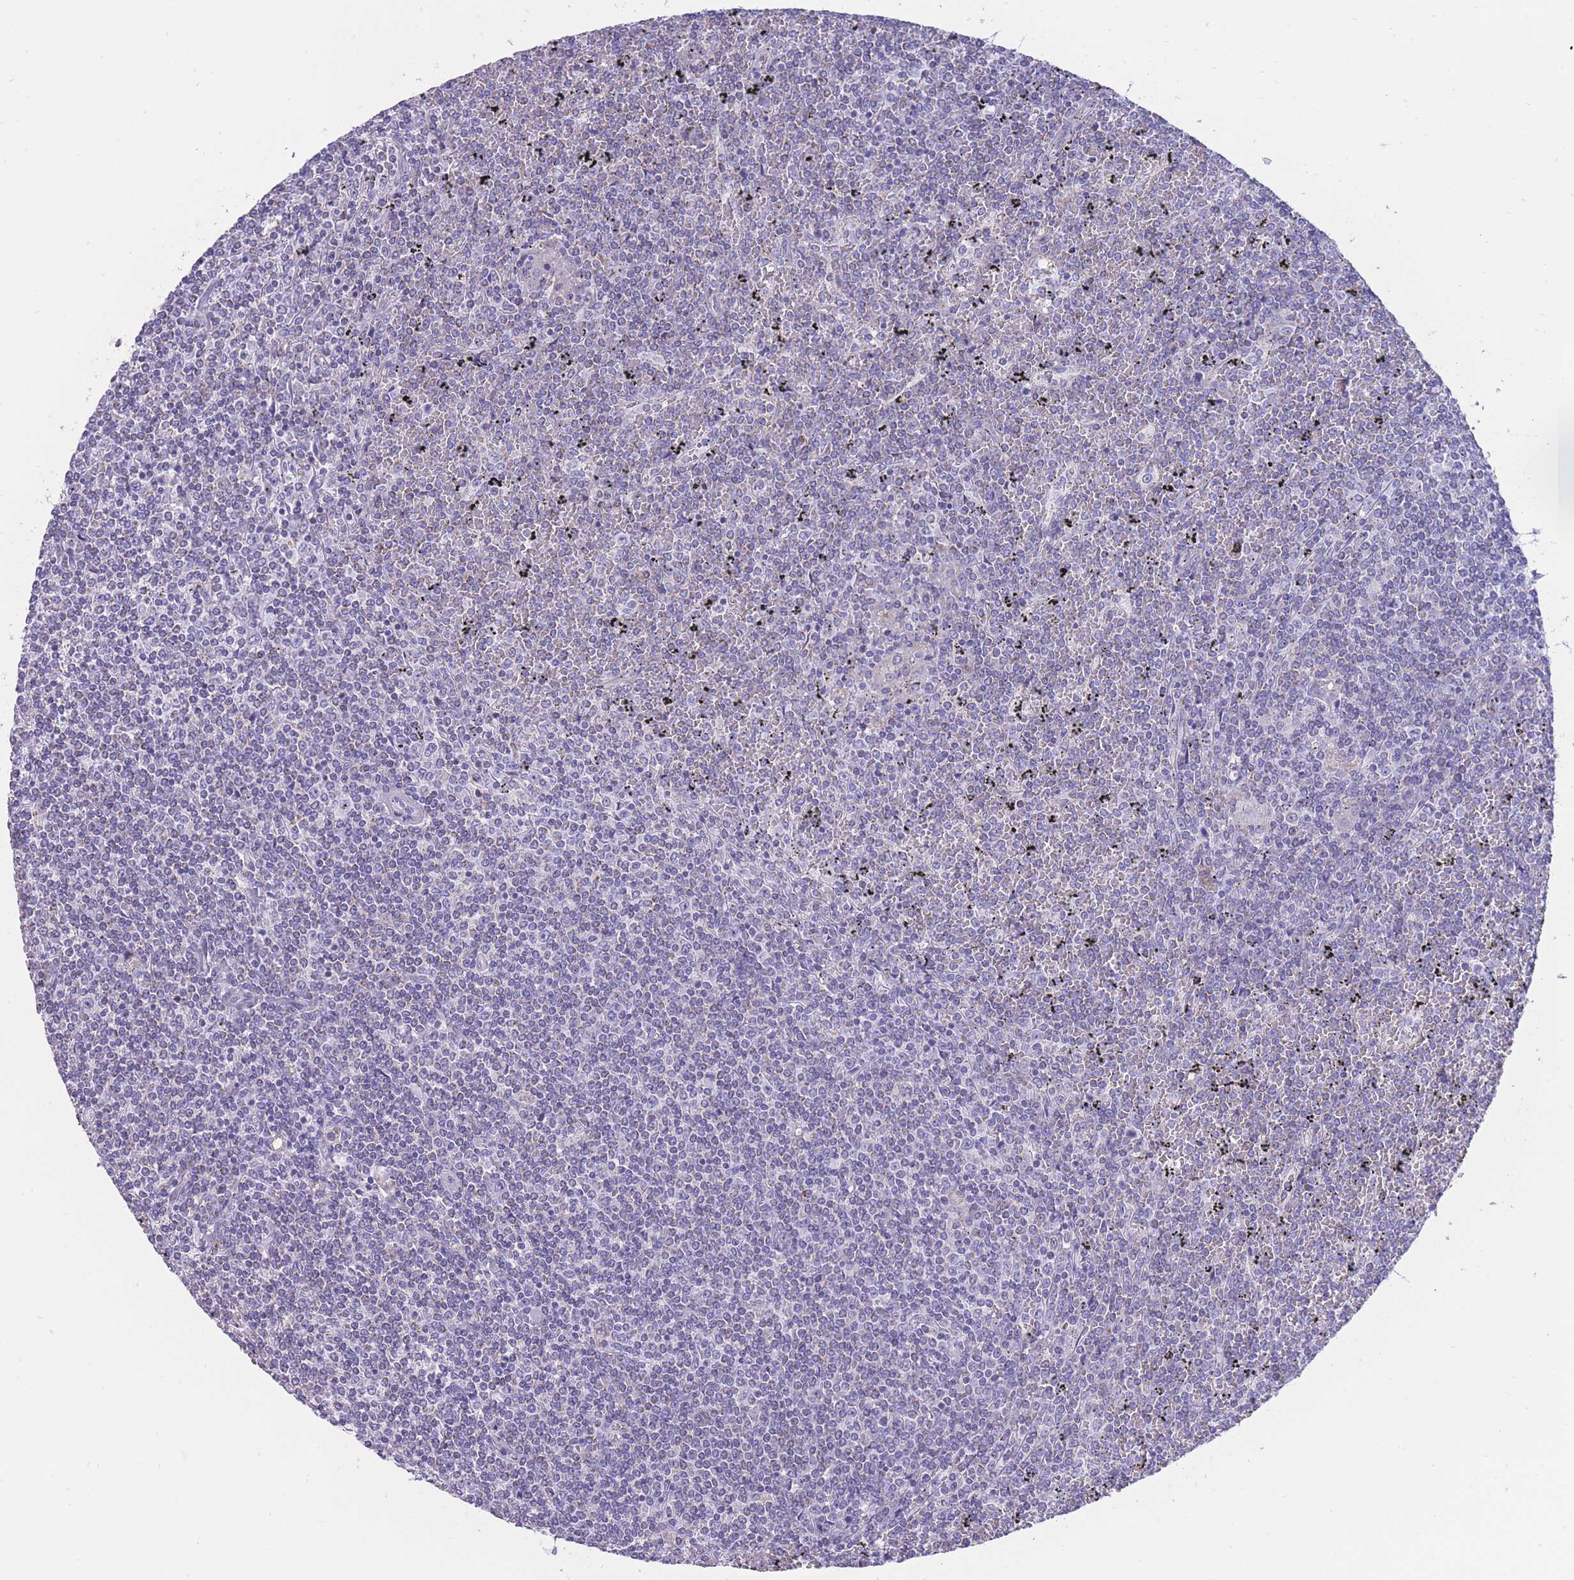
{"staining": {"intensity": "negative", "quantity": "none", "location": "none"}, "tissue": "lymphoma", "cell_type": "Tumor cells", "image_type": "cancer", "snomed": [{"axis": "morphology", "description": "Malignant lymphoma, non-Hodgkin's type, Low grade"}, {"axis": "topography", "description": "Spleen"}], "caption": "Immunohistochemistry of human low-grade malignant lymphoma, non-Hodgkin's type reveals no positivity in tumor cells.", "gene": "INTS2", "patient": {"sex": "female", "age": 19}}